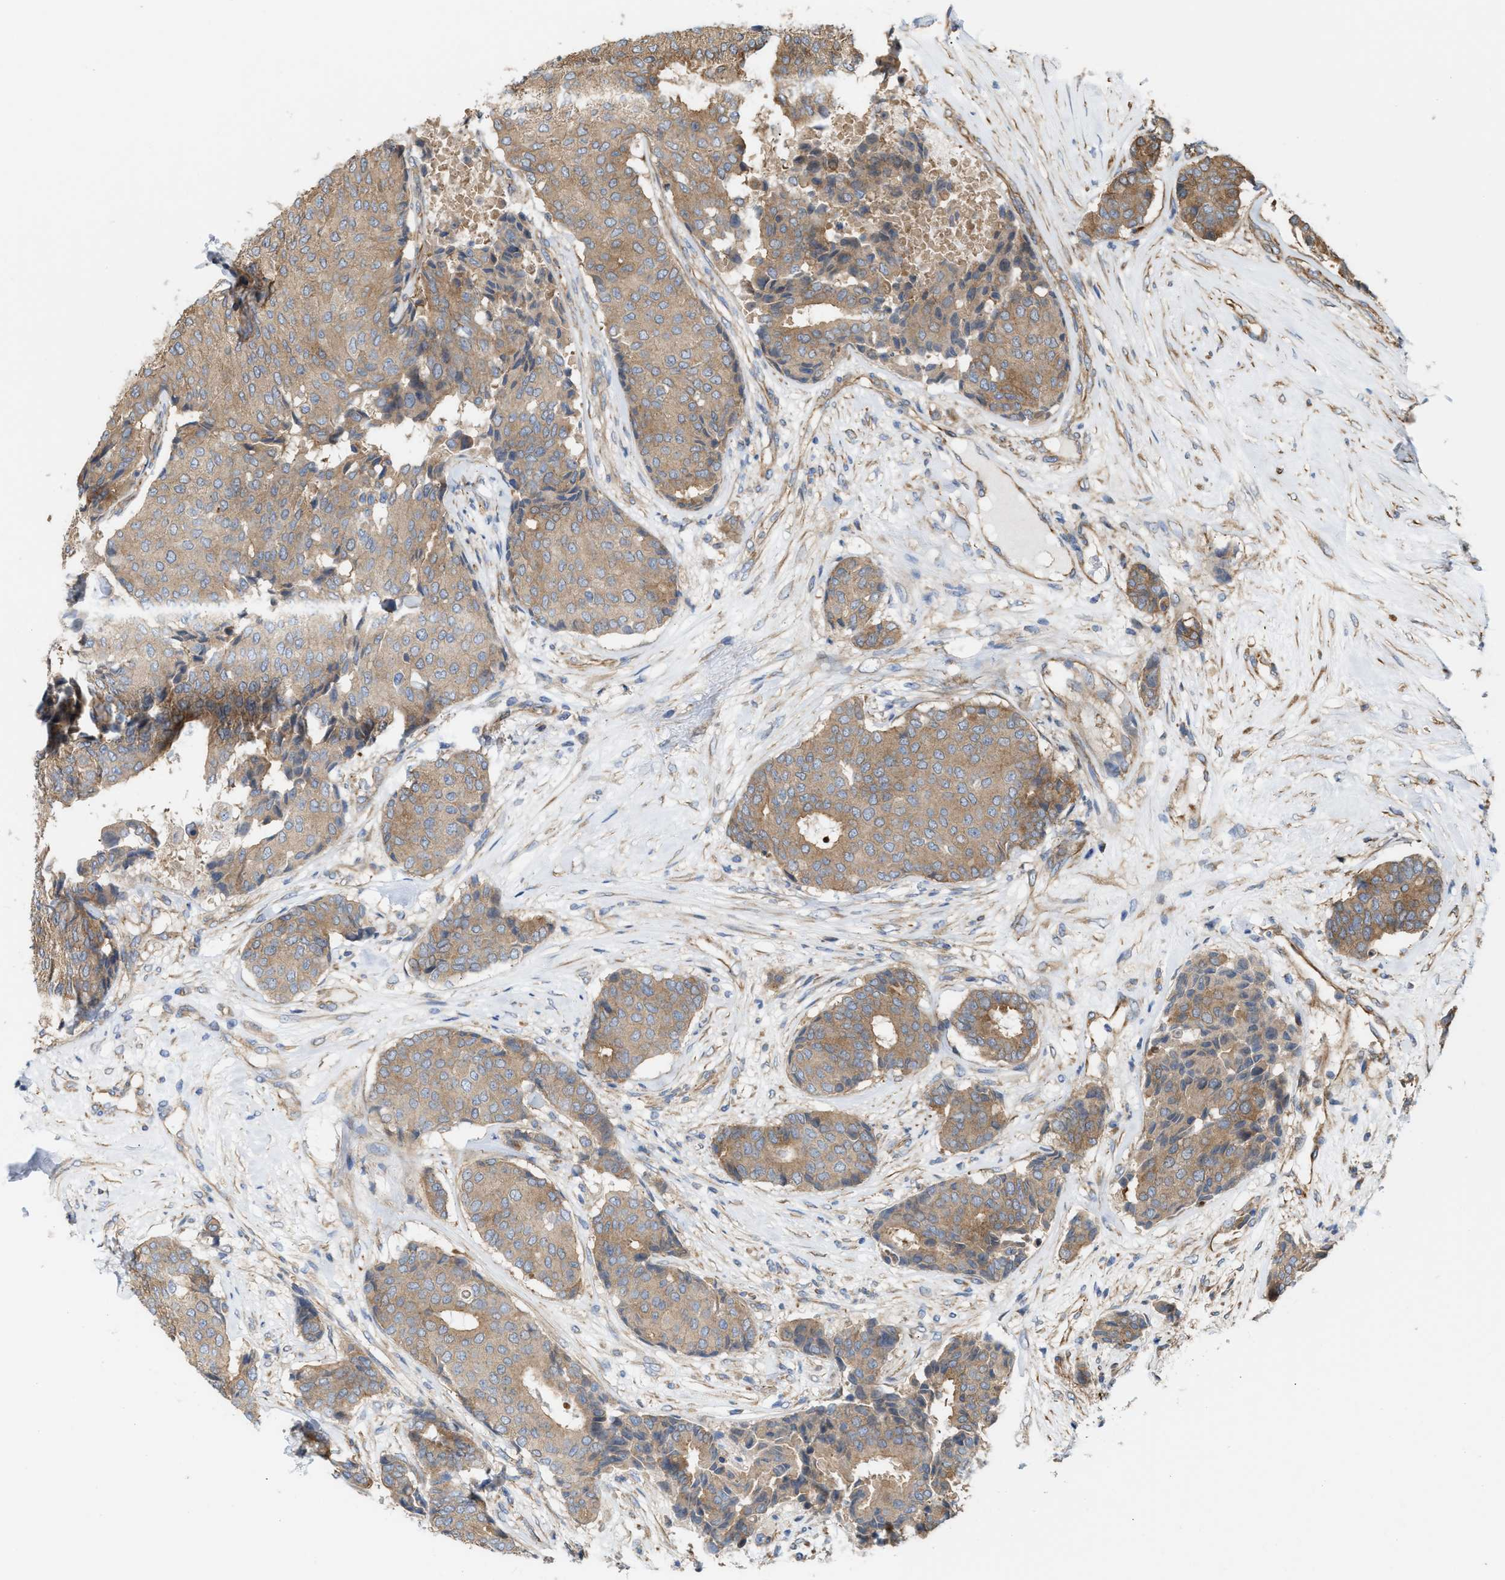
{"staining": {"intensity": "weak", "quantity": ">75%", "location": "cytoplasmic/membranous"}, "tissue": "breast cancer", "cell_type": "Tumor cells", "image_type": "cancer", "snomed": [{"axis": "morphology", "description": "Duct carcinoma"}, {"axis": "topography", "description": "Breast"}], "caption": "Protein expression analysis of human infiltrating ductal carcinoma (breast) reveals weak cytoplasmic/membranous expression in approximately >75% of tumor cells. The staining was performed using DAB, with brown indicating positive protein expression. Nuclei are stained blue with hematoxylin.", "gene": "EPS15L1", "patient": {"sex": "female", "age": 75}}